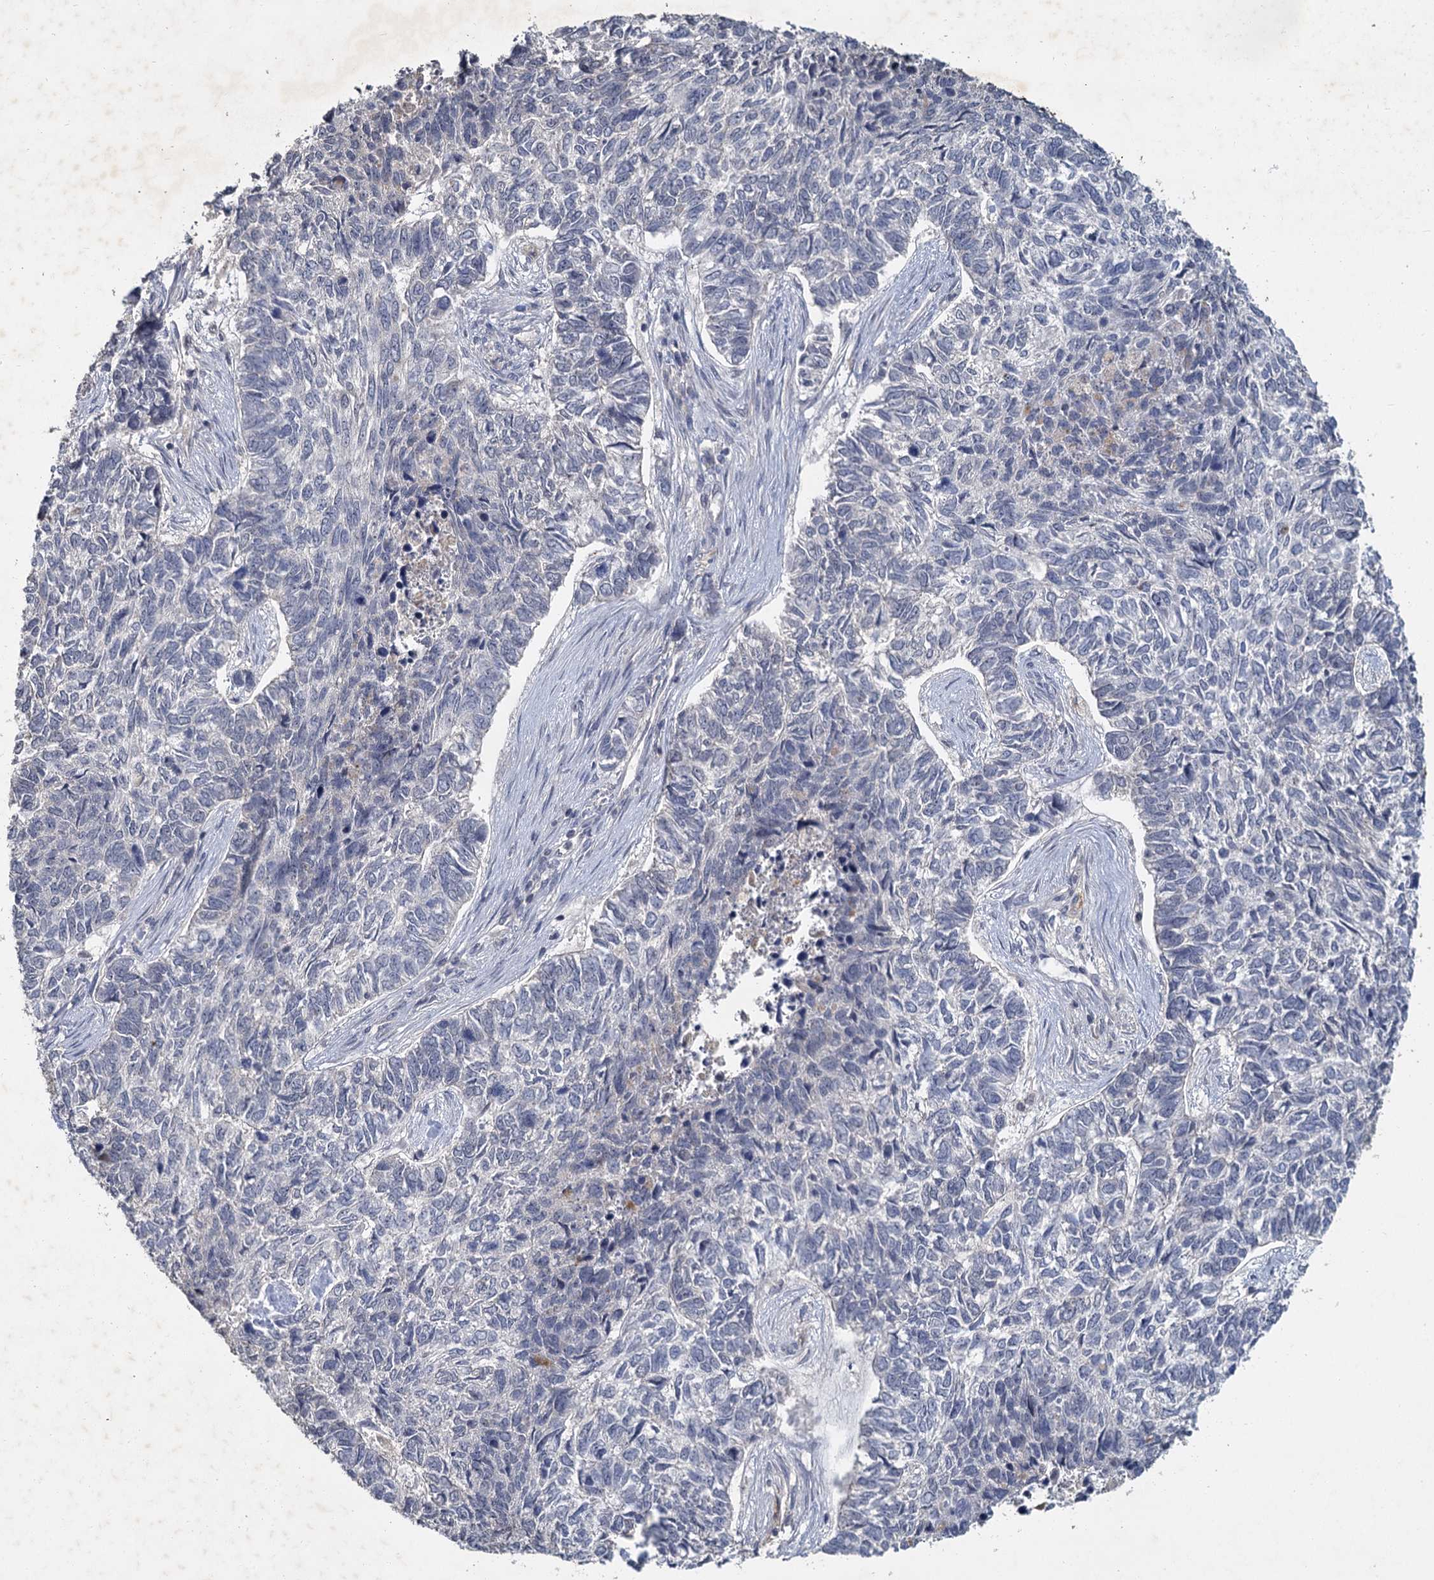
{"staining": {"intensity": "negative", "quantity": "none", "location": "none"}, "tissue": "skin cancer", "cell_type": "Tumor cells", "image_type": "cancer", "snomed": [{"axis": "morphology", "description": "Basal cell carcinoma"}, {"axis": "topography", "description": "Skin"}], "caption": "Skin basal cell carcinoma was stained to show a protein in brown. There is no significant positivity in tumor cells. (Immunohistochemistry, brightfield microscopy, high magnification).", "gene": "MUCL1", "patient": {"sex": "female", "age": 65}}